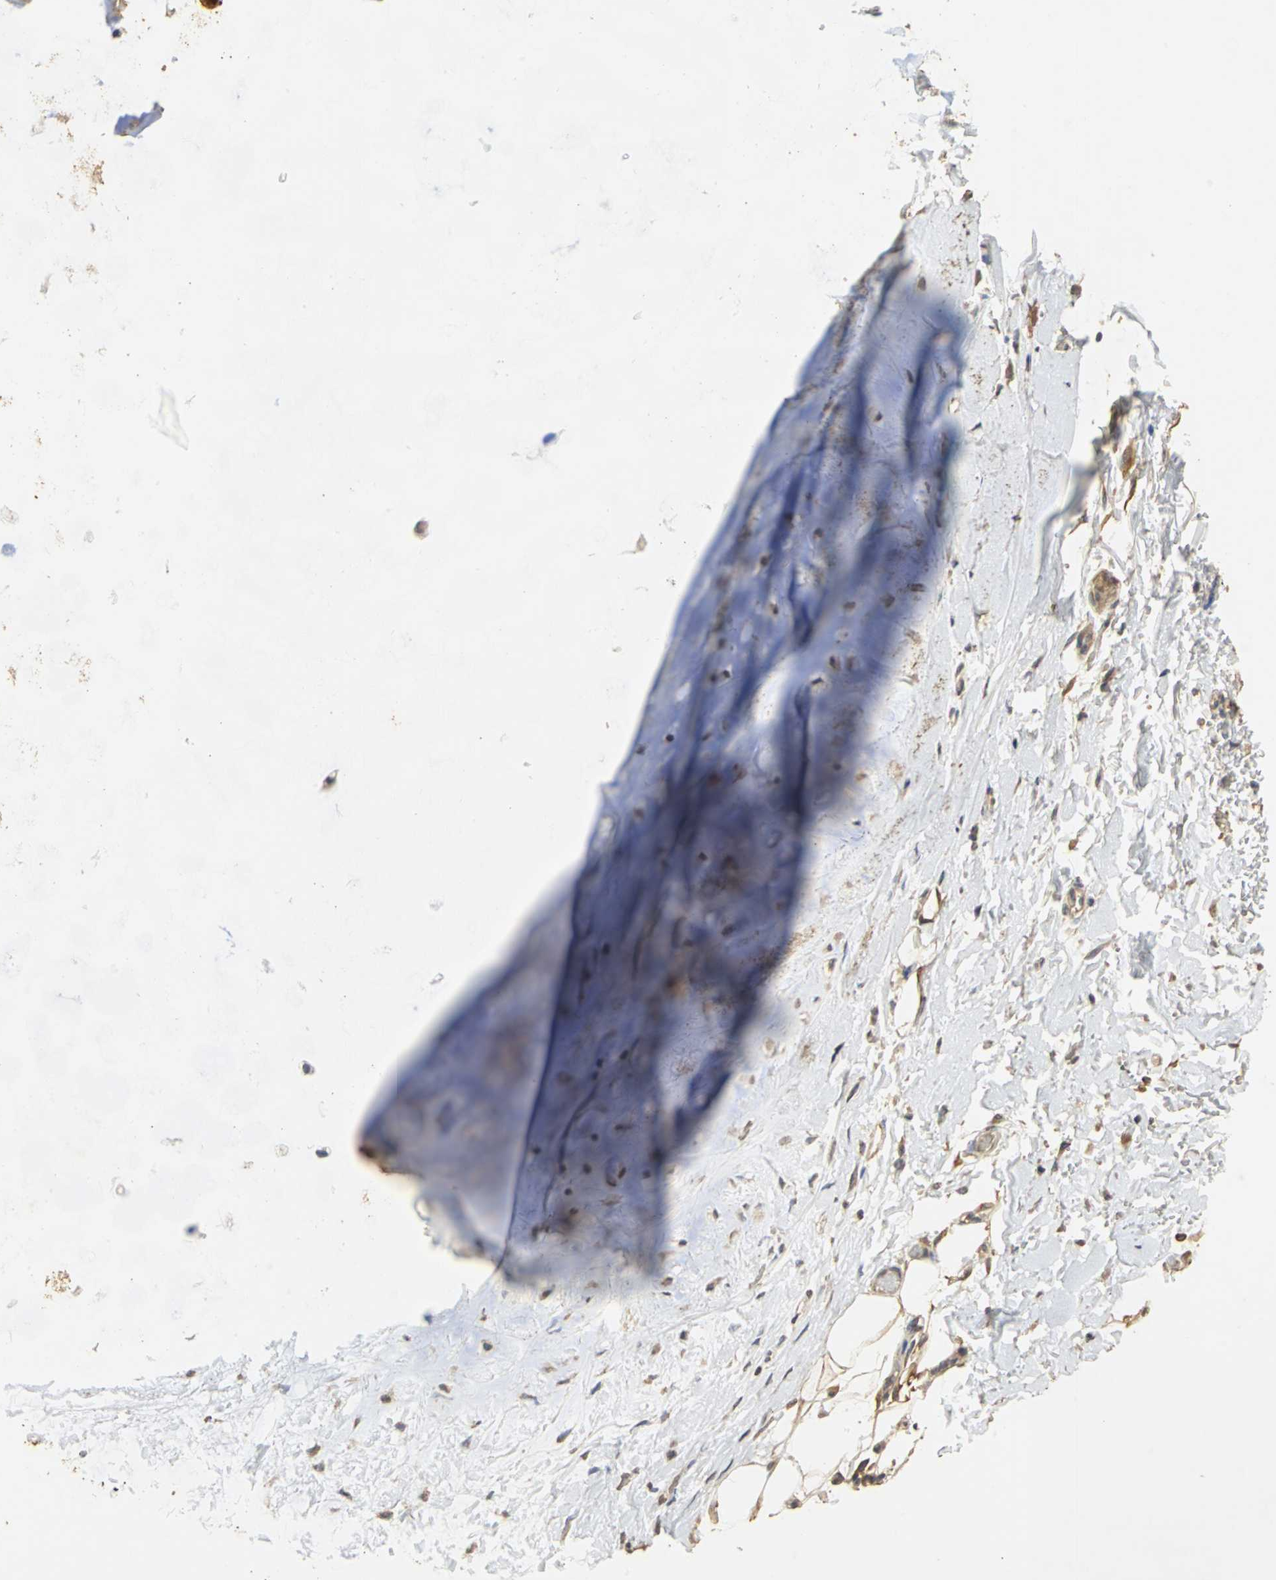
{"staining": {"intensity": "moderate", "quantity": ">75%", "location": "cytoplasmic/membranous"}, "tissue": "adipose tissue", "cell_type": "Adipocytes", "image_type": "normal", "snomed": [{"axis": "morphology", "description": "Normal tissue, NOS"}, {"axis": "topography", "description": "Cartilage tissue"}, {"axis": "topography", "description": "Bronchus"}], "caption": "An immunohistochemistry image of unremarkable tissue is shown. Protein staining in brown highlights moderate cytoplasmic/membranous positivity in adipose tissue within adipocytes.", "gene": "ACSL4", "patient": {"sex": "female", "age": 73}}